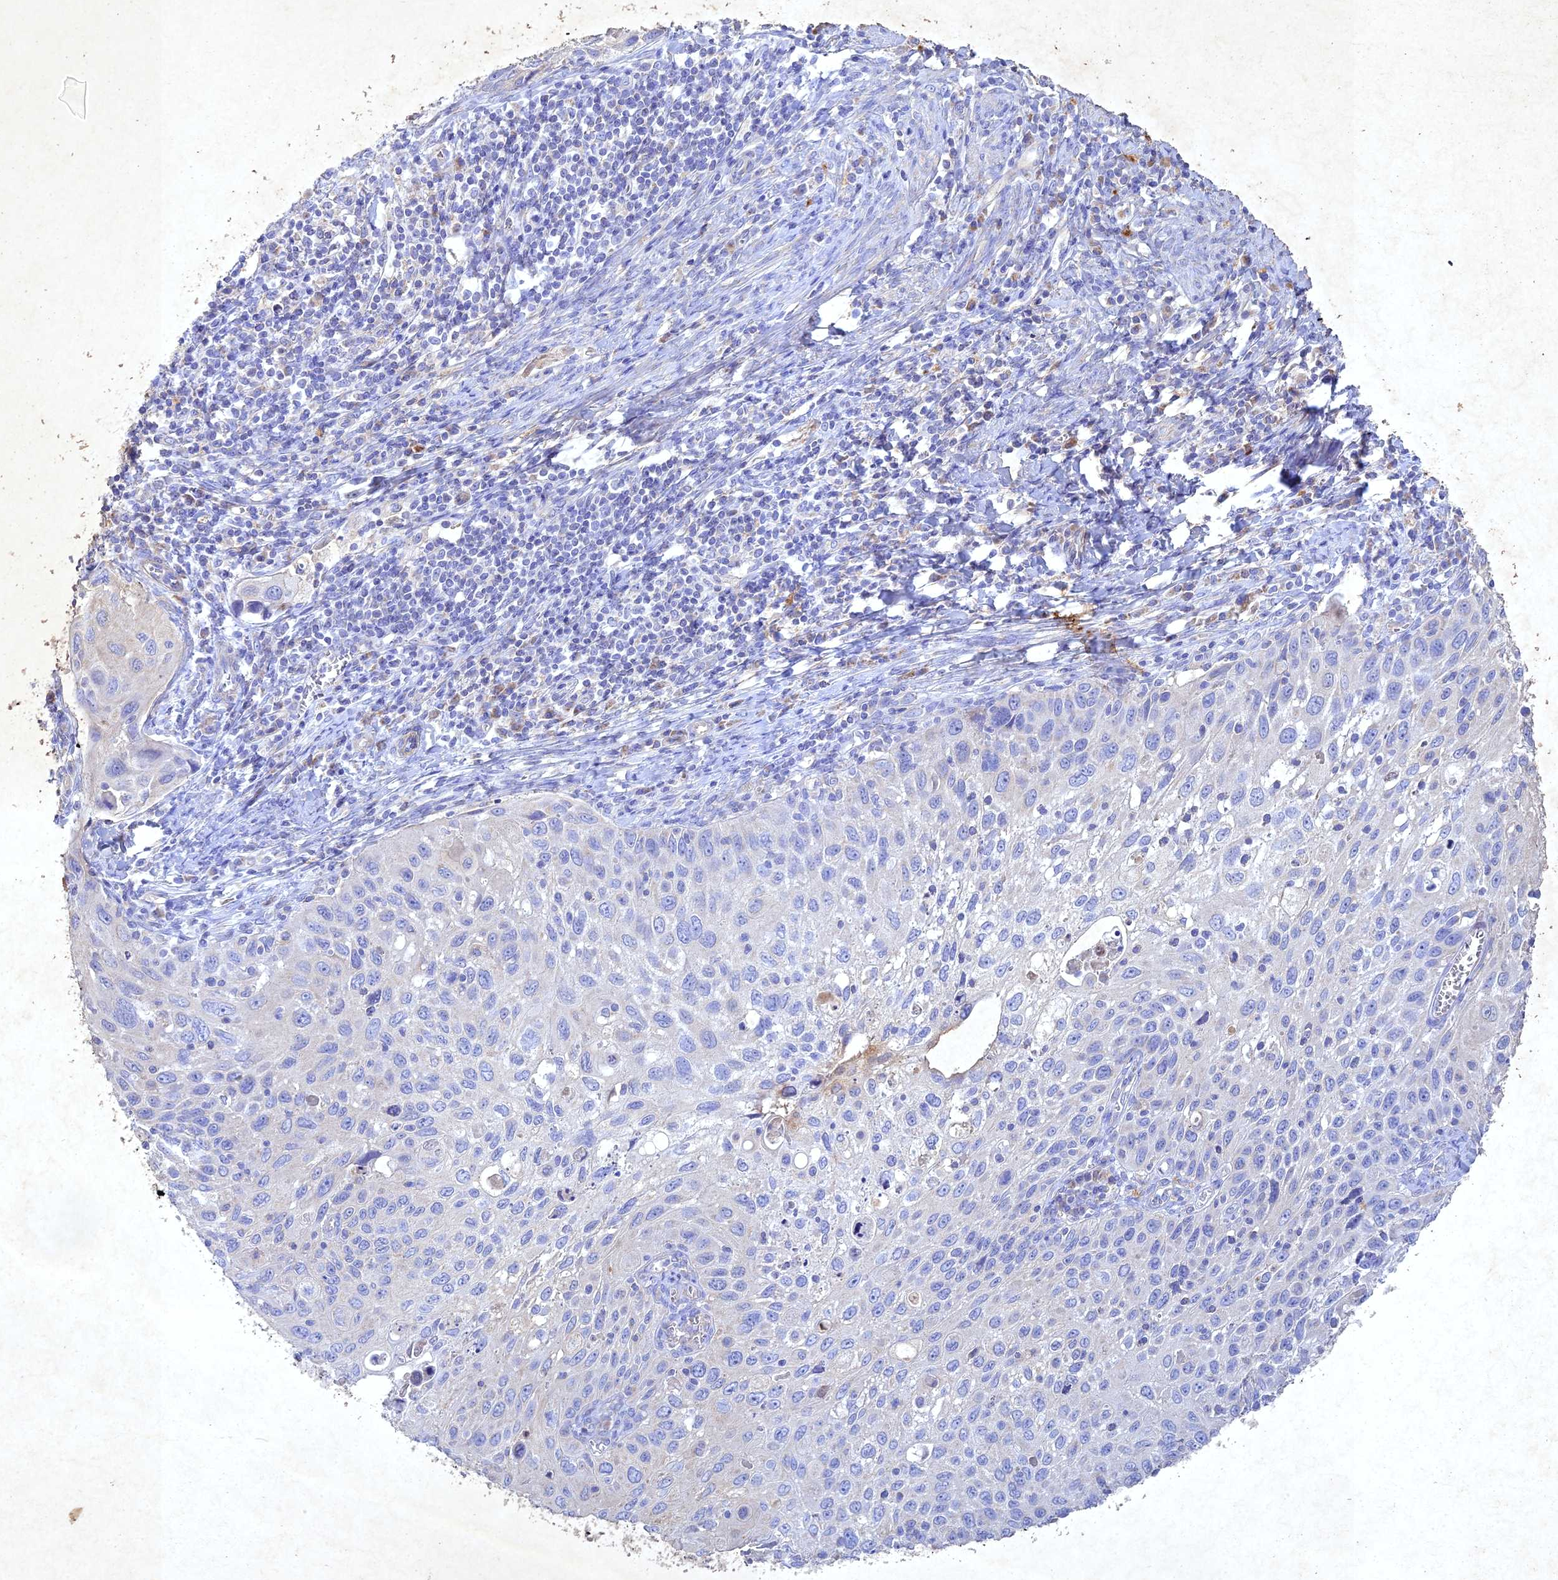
{"staining": {"intensity": "negative", "quantity": "none", "location": "none"}, "tissue": "cervical cancer", "cell_type": "Tumor cells", "image_type": "cancer", "snomed": [{"axis": "morphology", "description": "Squamous cell carcinoma, NOS"}, {"axis": "topography", "description": "Cervix"}], "caption": "High power microscopy photomicrograph of an immunohistochemistry histopathology image of squamous cell carcinoma (cervical), revealing no significant expression in tumor cells. (DAB immunohistochemistry (IHC) with hematoxylin counter stain).", "gene": "NDUFV1", "patient": {"sex": "female", "age": 70}}